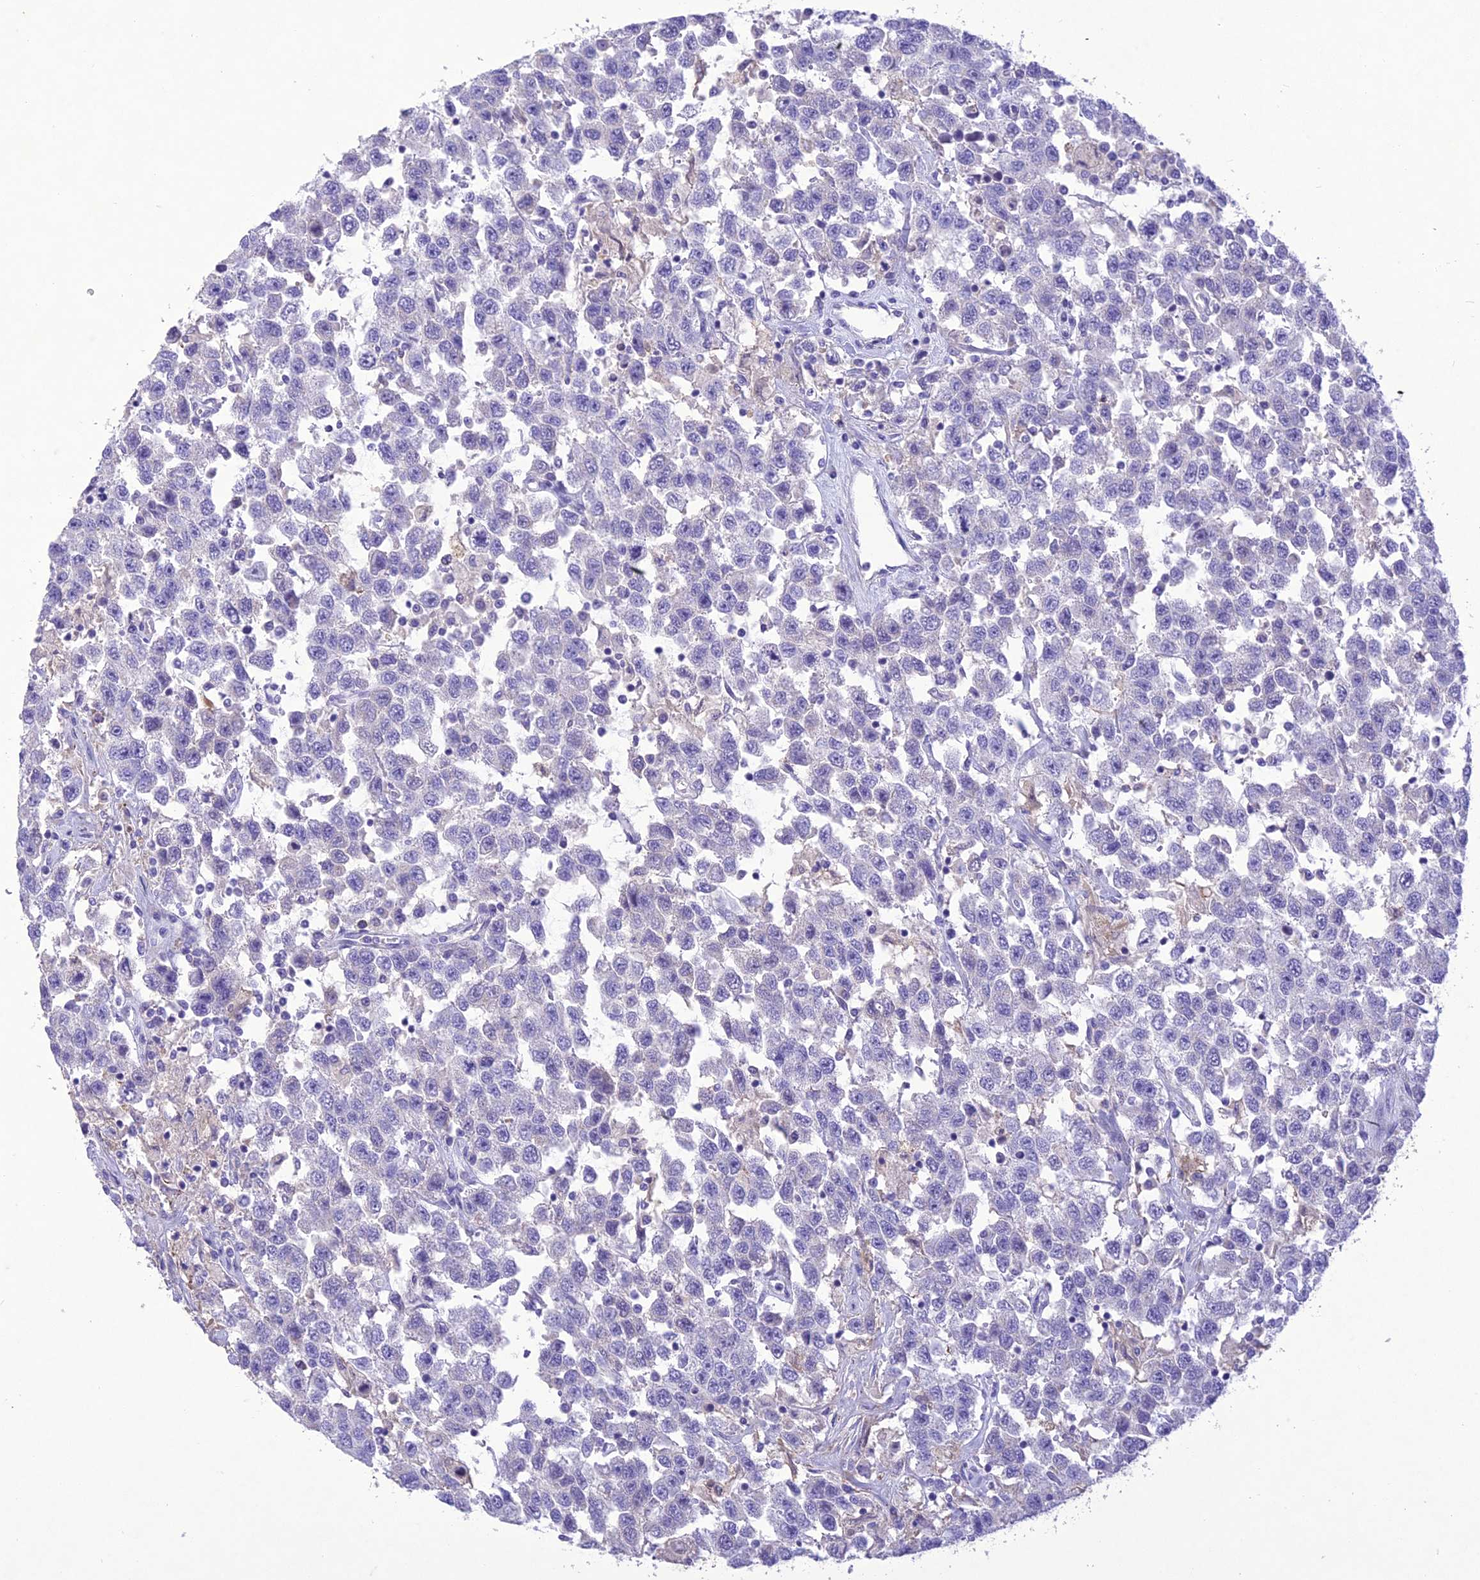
{"staining": {"intensity": "negative", "quantity": "none", "location": "none"}, "tissue": "testis cancer", "cell_type": "Tumor cells", "image_type": "cancer", "snomed": [{"axis": "morphology", "description": "Seminoma, NOS"}, {"axis": "topography", "description": "Testis"}], "caption": "There is no significant staining in tumor cells of seminoma (testis).", "gene": "SLC13A5", "patient": {"sex": "male", "age": 41}}